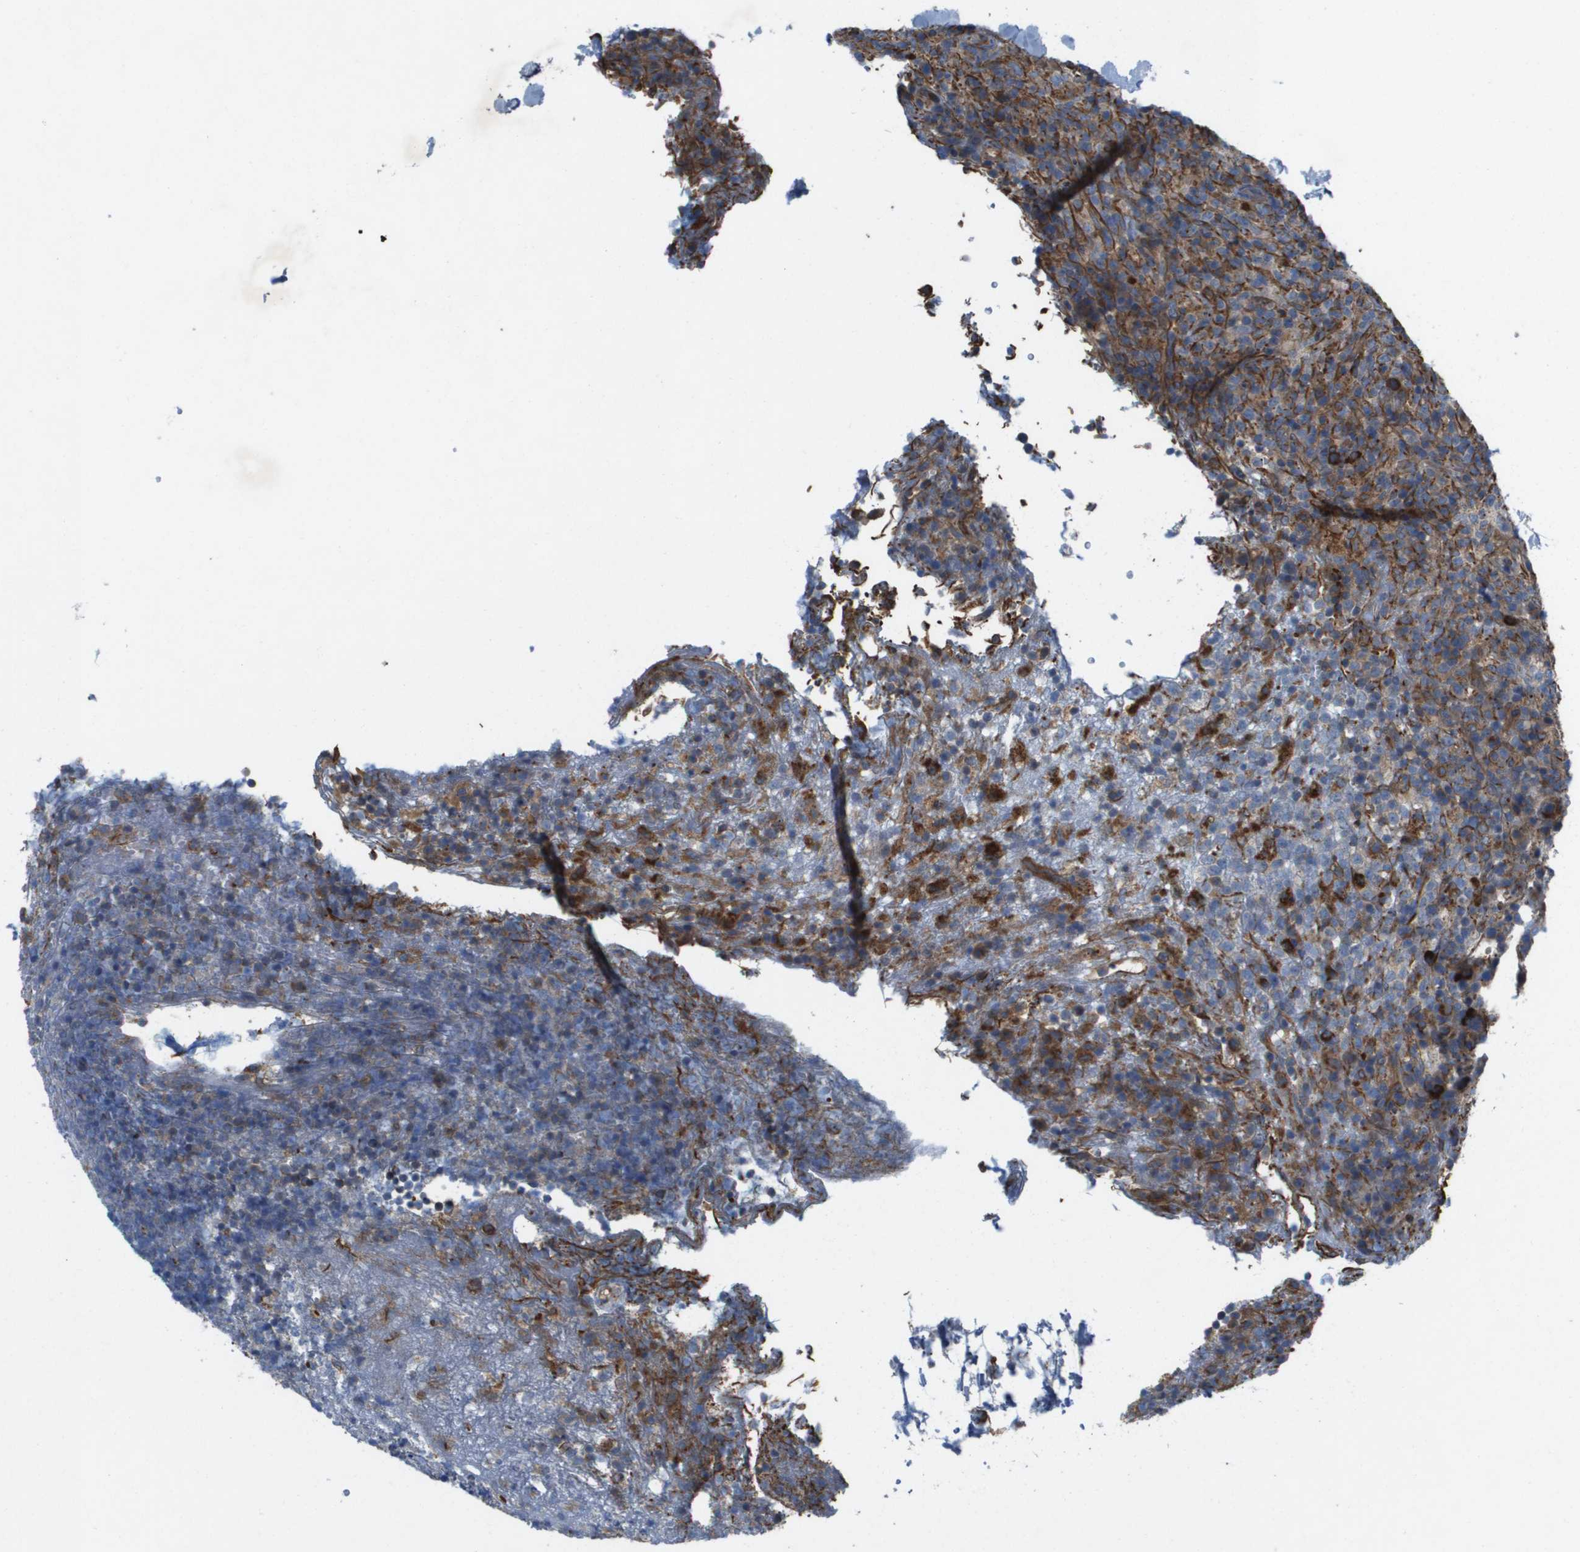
{"staining": {"intensity": "weak", "quantity": "25%-75%", "location": "cytoplasmic/membranous"}, "tissue": "lymphoma", "cell_type": "Tumor cells", "image_type": "cancer", "snomed": [{"axis": "morphology", "description": "Malignant lymphoma, non-Hodgkin's type, High grade"}, {"axis": "topography", "description": "Lymph node"}], "caption": "DAB immunohistochemical staining of human lymphoma shows weak cytoplasmic/membranous protein staining in about 25%-75% of tumor cells. Ihc stains the protein in brown and the nuclei are stained blue.", "gene": "SLC6A9", "patient": {"sex": "female", "age": 76}}